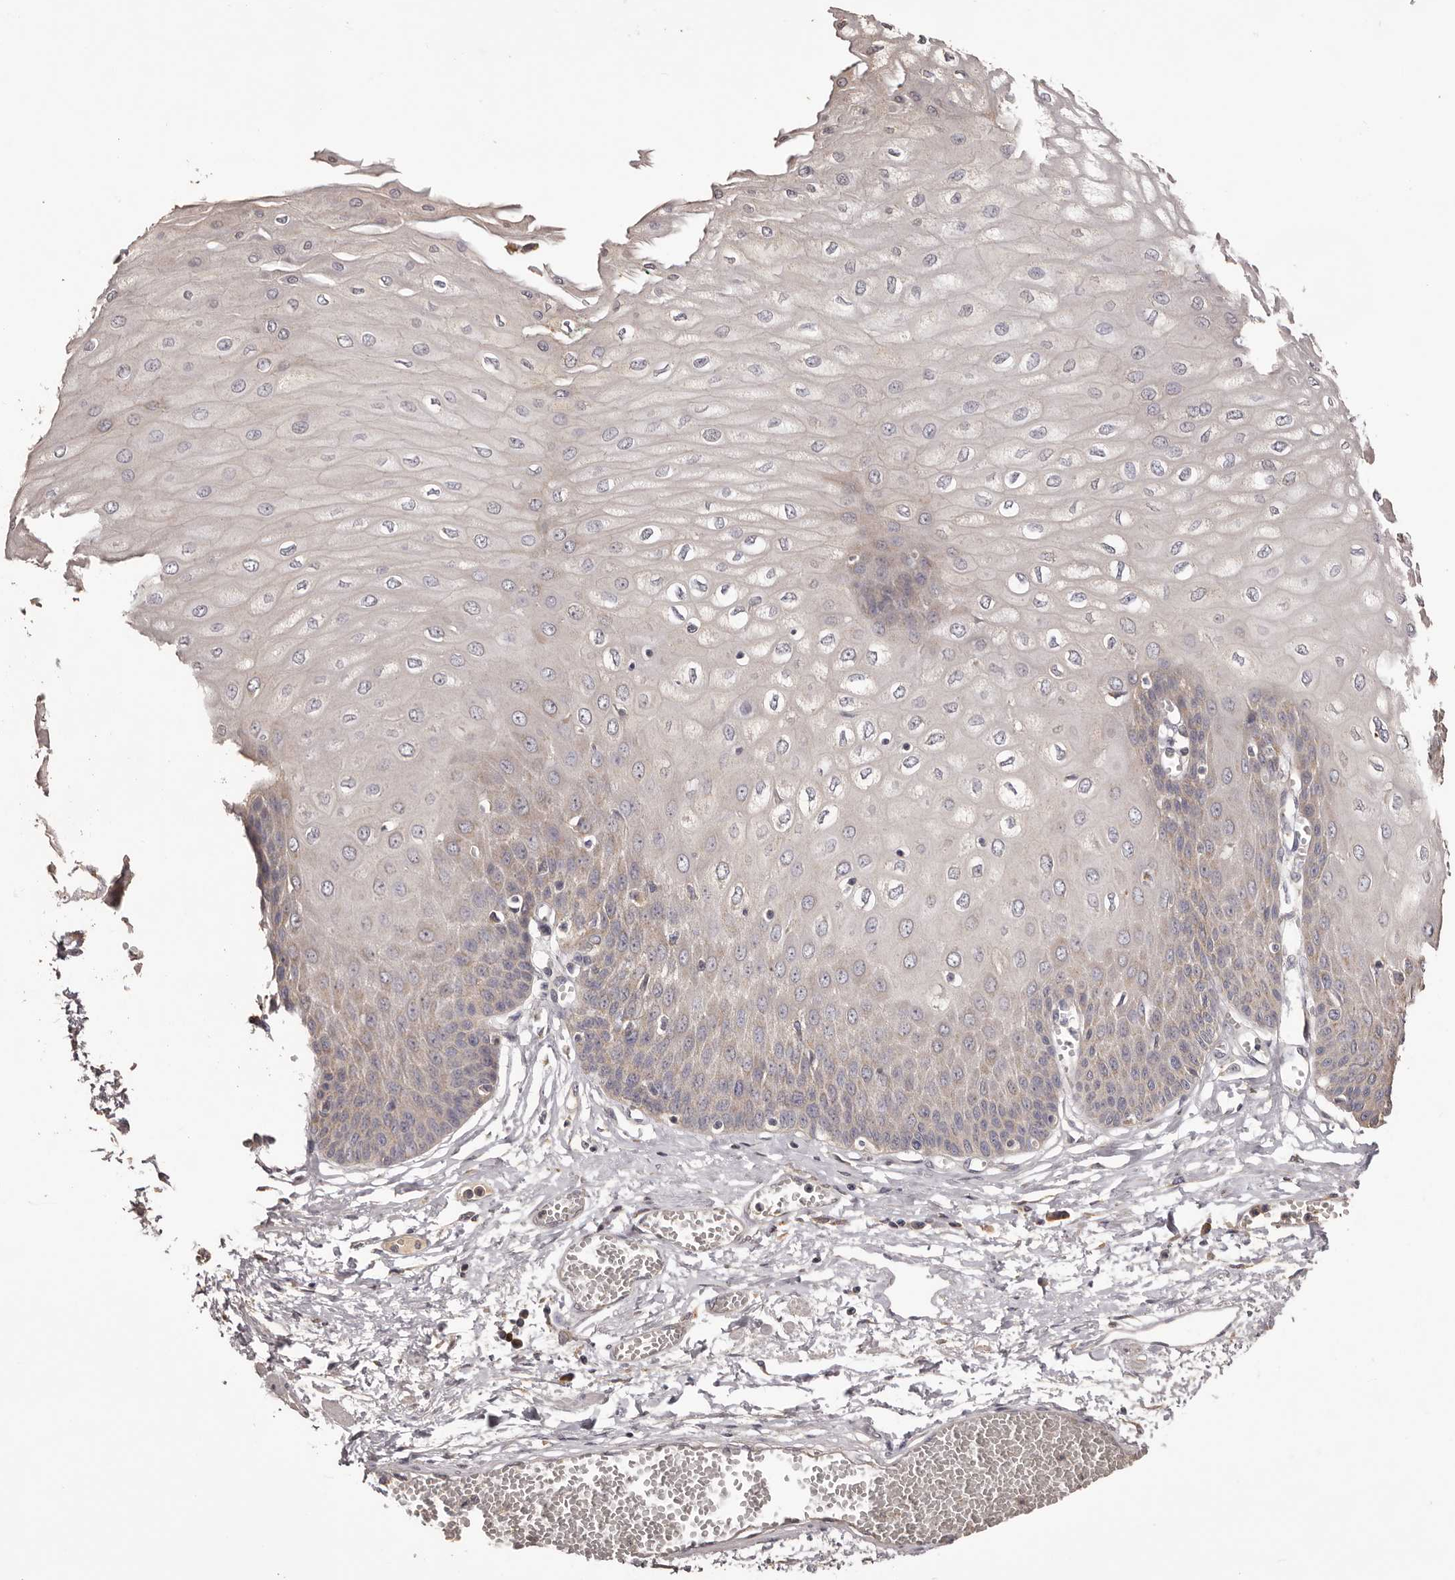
{"staining": {"intensity": "weak", "quantity": "25%-75%", "location": "cytoplasmic/membranous"}, "tissue": "esophagus", "cell_type": "Squamous epithelial cells", "image_type": "normal", "snomed": [{"axis": "morphology", "description": "Normal tissue, NOS"}, {"axis": "topography", "description": "Esophagus"}], "caption": "The immunohistochemical stain highlights weak cytoplasmic/membranous staining in squamous epithelial cells of unremarkable esophagus. (DAB (3,3'-diaminobenzidine) IHC with brightfield microscopy, high magnification).", "gene": "ETNK1", "patient": {"sex": "male", "age": 60}}